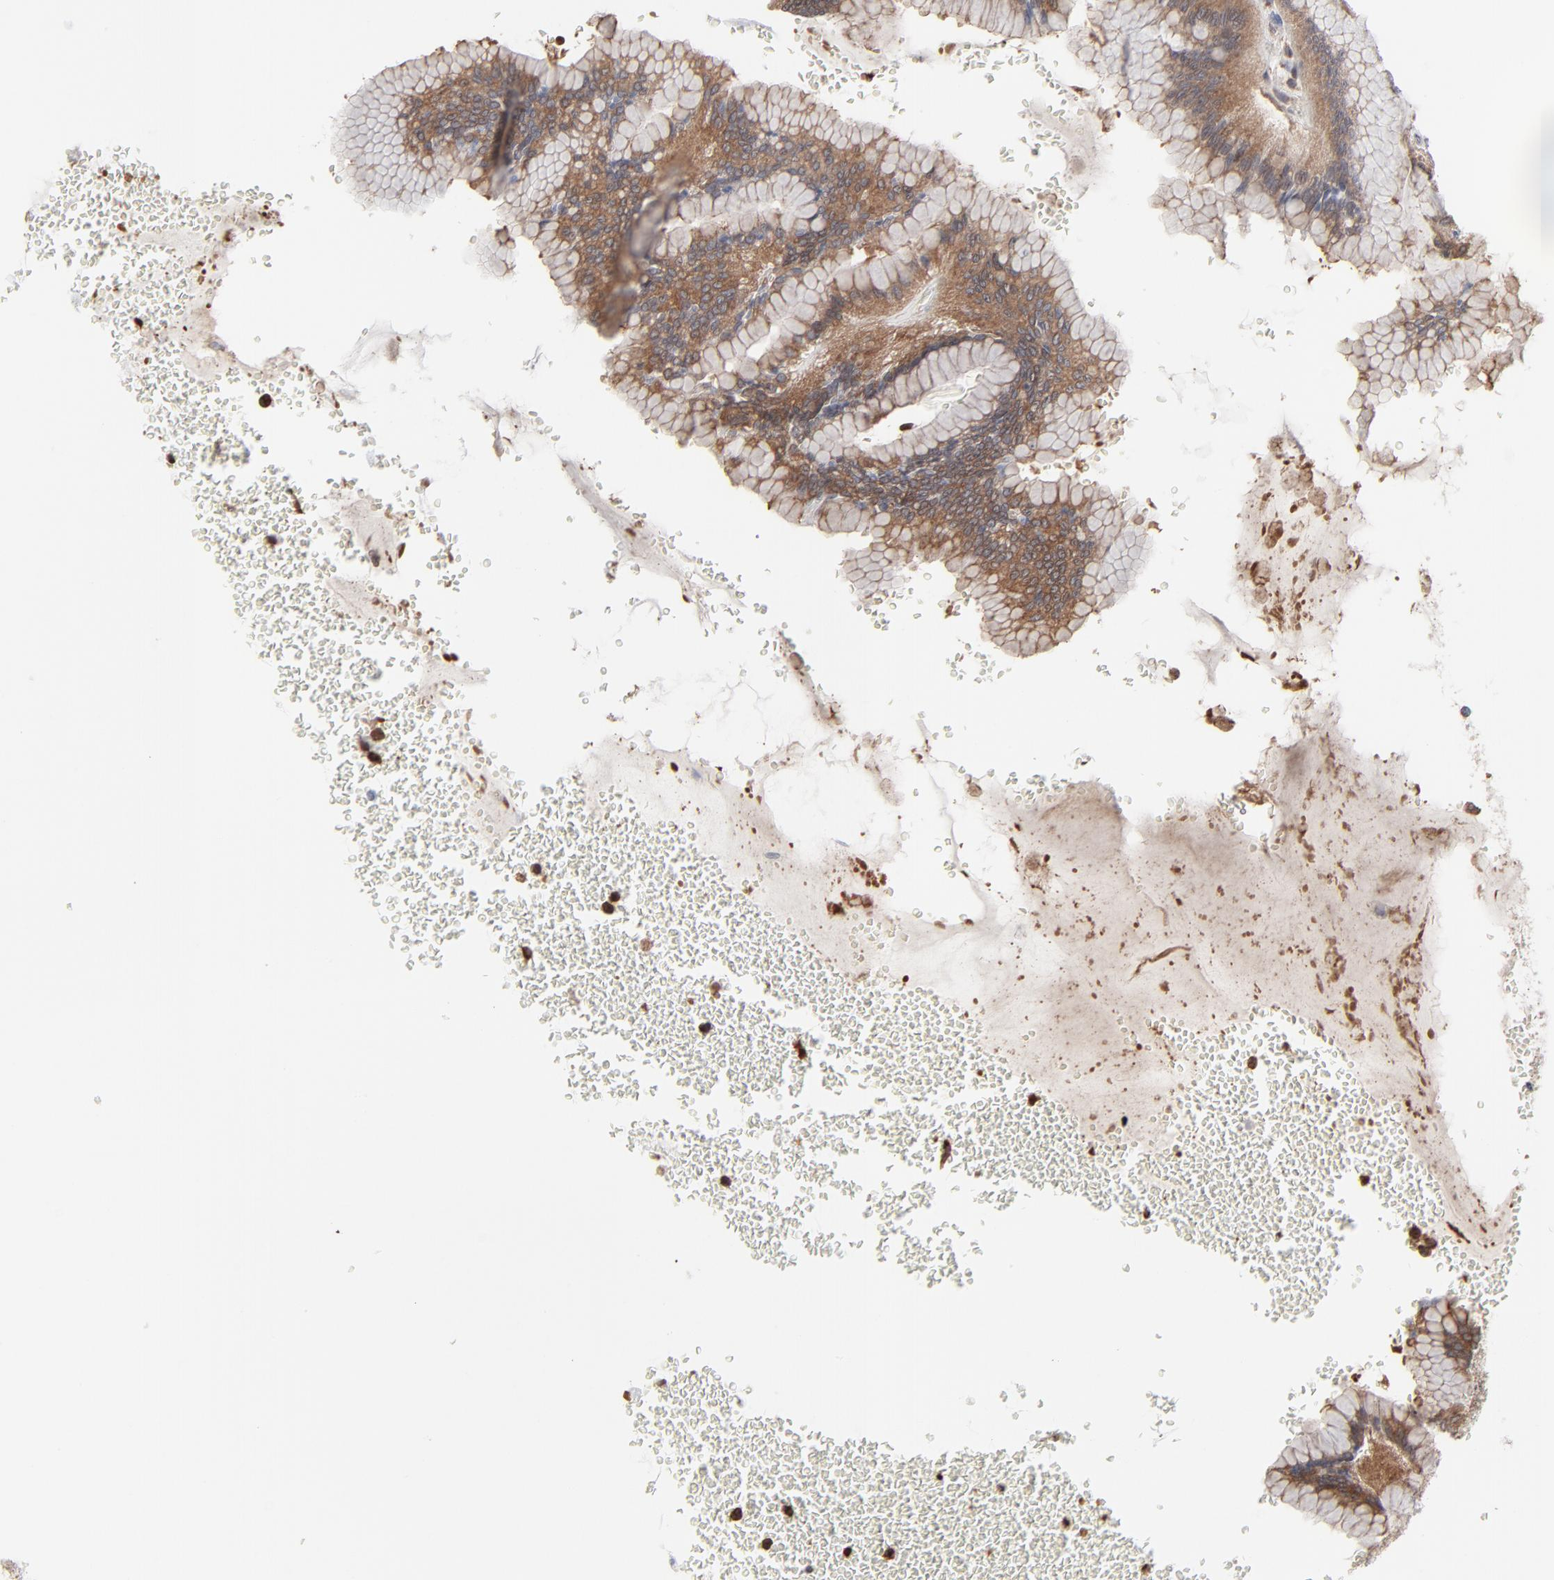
{"staining": {"intensity": "moderate", "quantity": ">75%", "location": "cytoplasmic/membranous"}, "tissue": "stomach", "cell_type": "Glandular cells", "image_type": "normal", "snomed": [{"axis": "morphology", "description": "Normal tissue, NOS"}, {"axis": "morphology", "description": "Adenocarcinoma, NOS"}, {"axis": "topography", "description": "Stomach"}, {"axis": "topography", "description": "Stomach, lower"}], "caption": "Moderate cytoplasmic/membranous protein positivity is appreciated in approximately >75% of glandular cells in stomach. The protein of interest is shown in brown color, while the nuclei are stained blue.", "gene": "MAP2K1", "patient": {"sex": "female", "age": 65}}